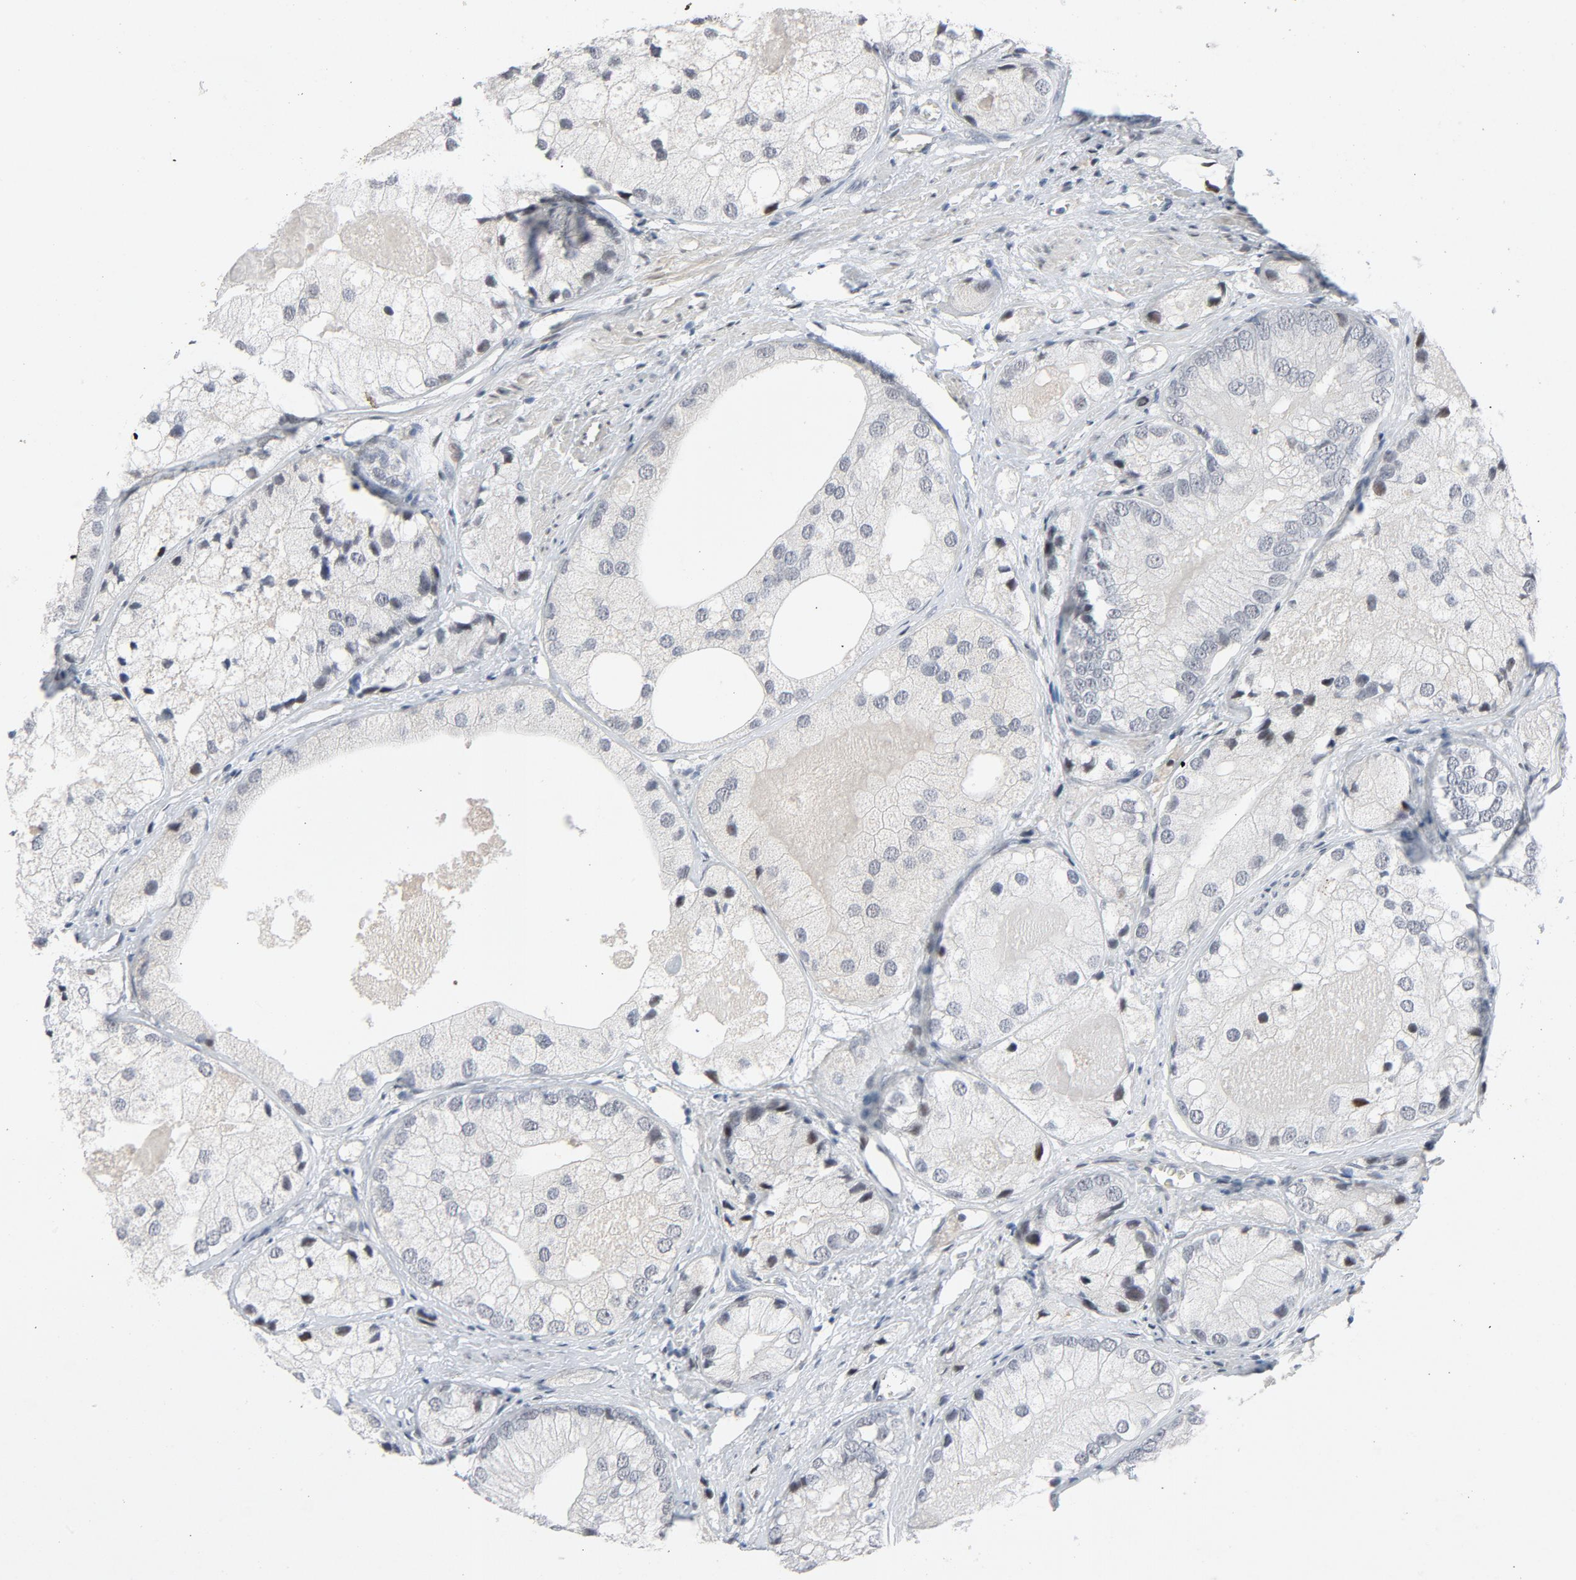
{"staining": {"intensity": "negative", "quantity": "none", "location": "none"}, "tissue": "prostate cancer", "cell_type": "Tumor cells", "image_type": "cancer", "snomed": [{"axis": "morphology", "description": "Adenocarcinoma, Low grade"}, {"axis": "topography", "description": "Prostate"}], "caption": "IHC of human prostate adenocarcinoma (low-grade) shows no positivity in tumor cells.", "gene": "FSCB", "patient": {"sex": "male", "age": 69}}